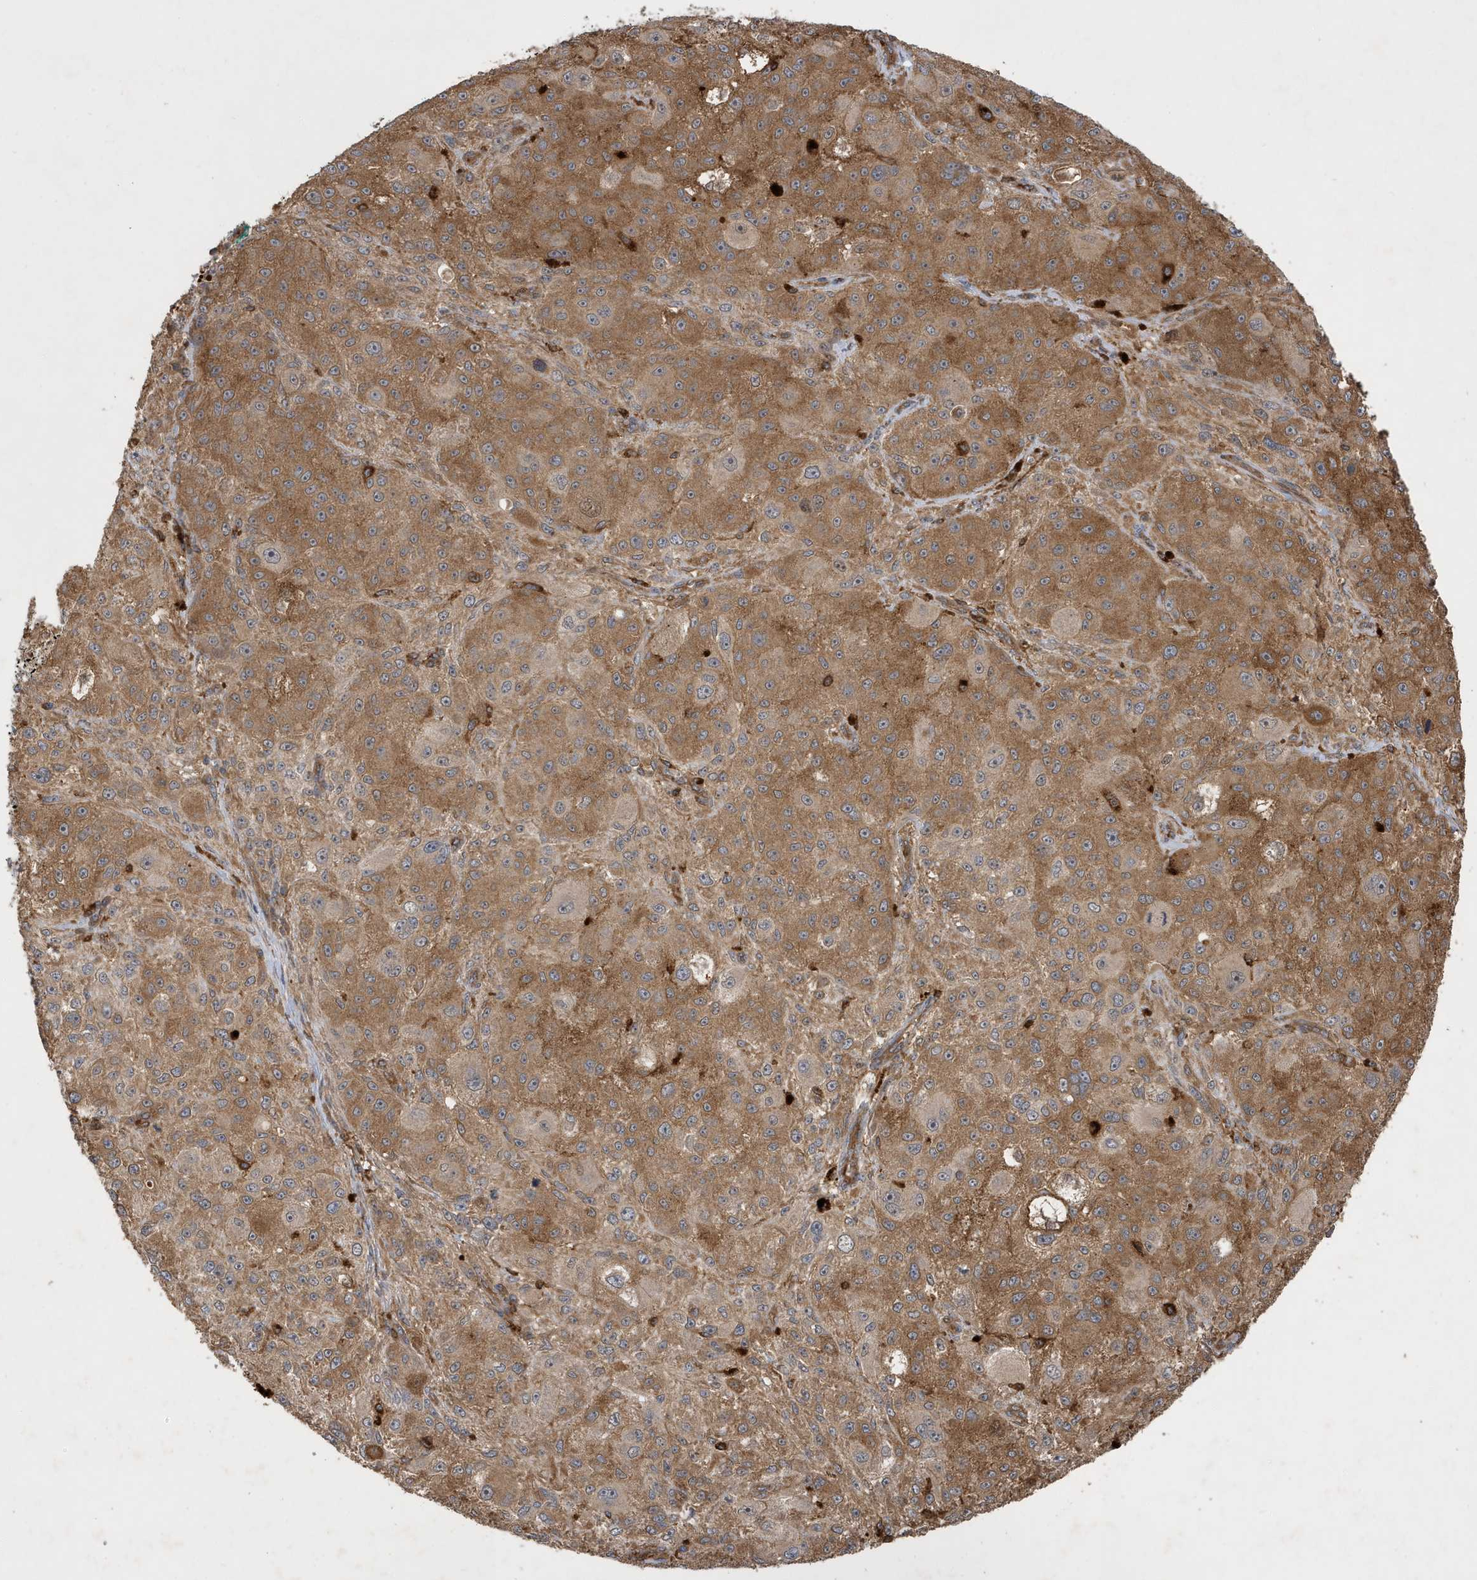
{"staining": {"intensity": "moderate", "quantity": ">75%", "location": "cytoplasmic/membranous"}, "tissue": "melanoma", "cell_type": "Tumor cells", "image_type": "cancer", "snomed": [{"axis": "morphology", "description": "Necrosis, NOS"}, {"axis": "morphology", "description": "Malignant melanoma, NOS"}, {"axis": "topography", "description": "Skin"}], "caption": "Approximately >75% of tumor cells in melanoma demonstrate moderate cytoplasmic/membranous protein staining as visualized by brown immunohistochemical staining.", "gene": "LAPTM4A", "patient": {"sex": "female", "age": 87}}